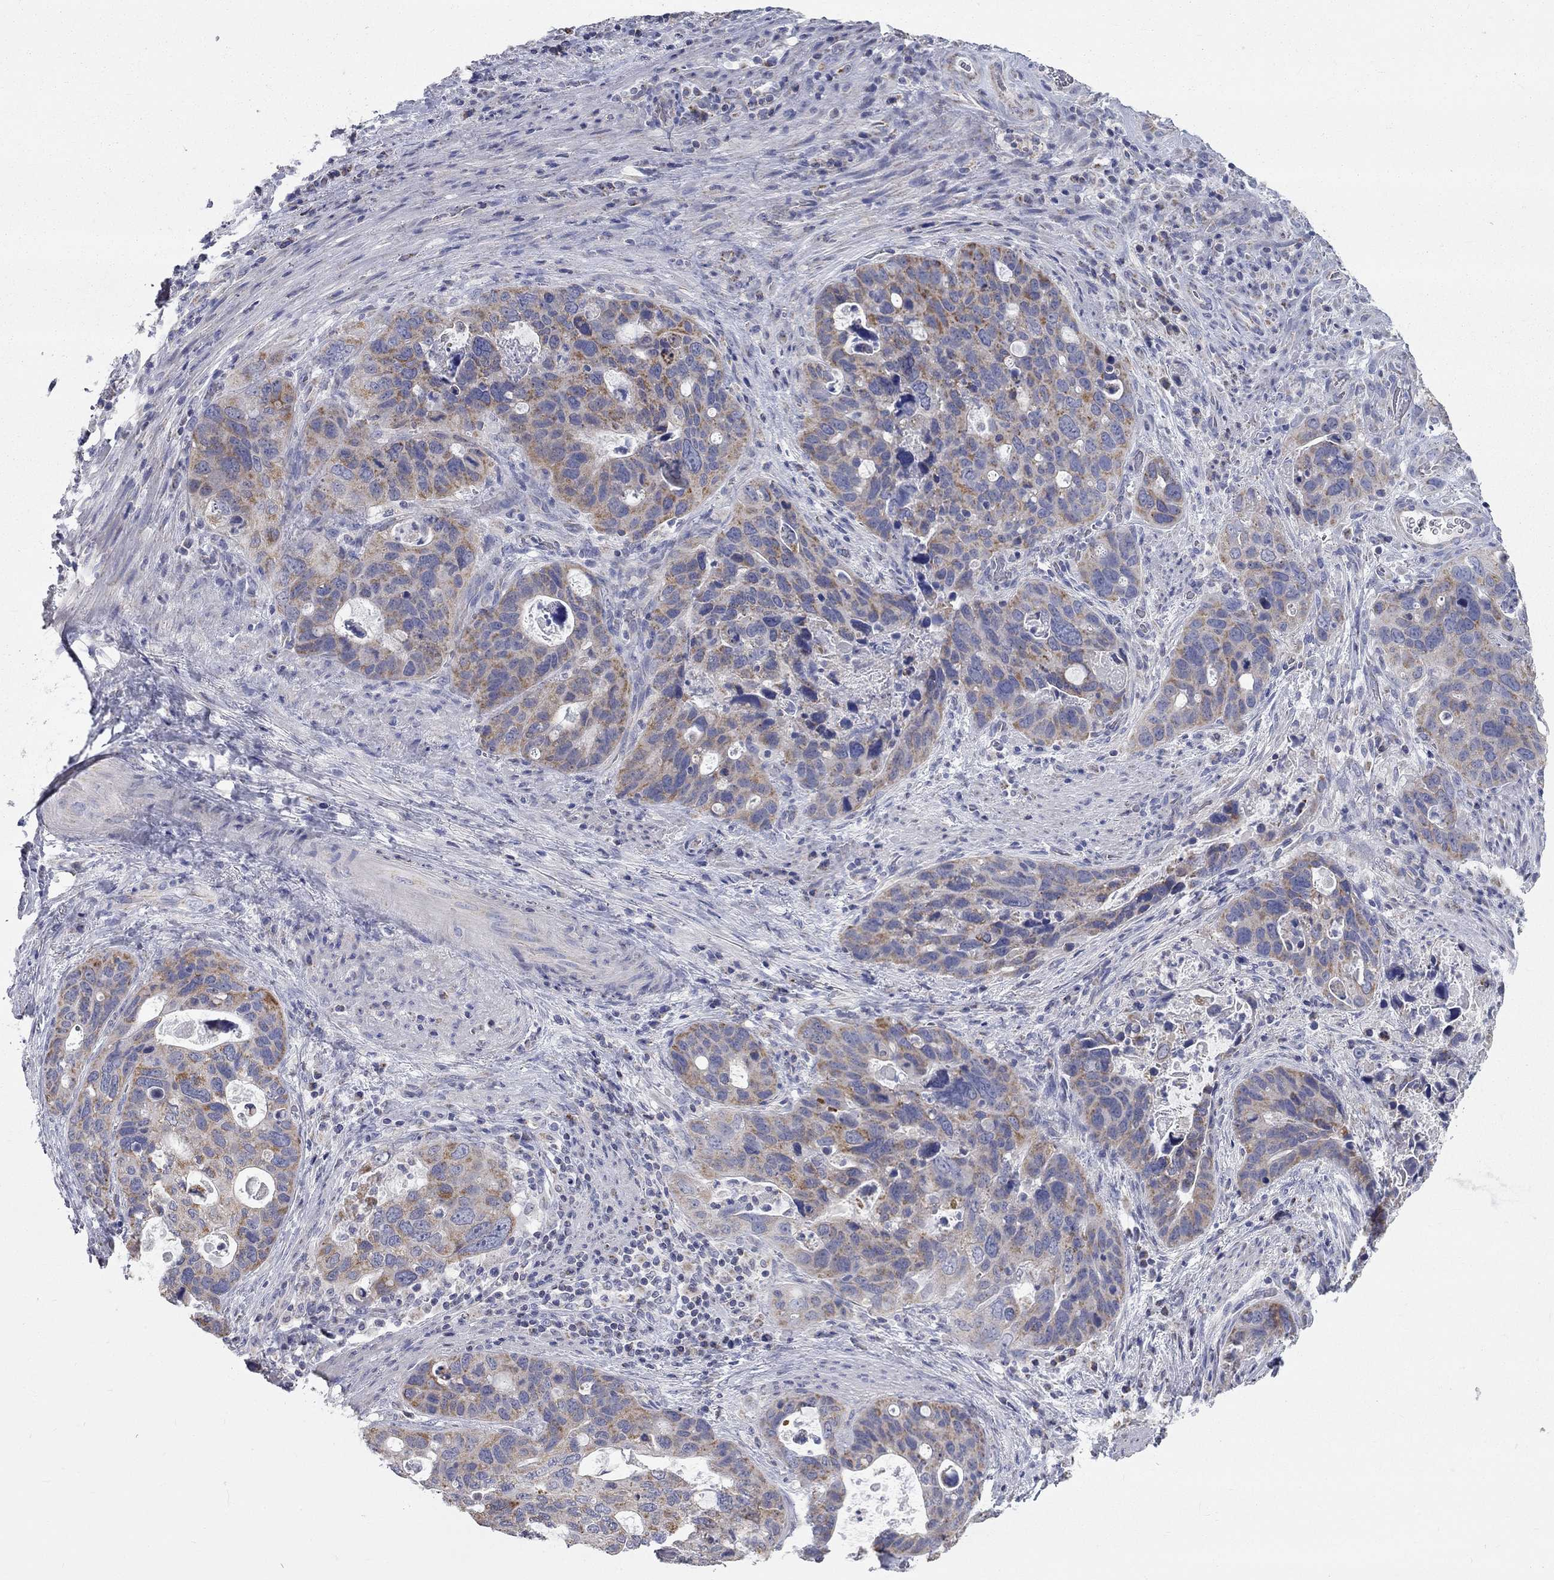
{"staining": {"intensity": "strong", "quantity": "<25%", "location": "cytoplasmic/membranous"}, "tissue": "stomach cancer", "cell_type": "Tumor cells", "image_type": "cancer", "snomed": [{"axis": "morphology", "description": "Adenocarcinoma, NOS"}, {"axis": "topography", "description": "Stomach"}], "caption": "Tumor cells demonstrate medium levels of strong cytoplasmic/membranous staining in about <25% of cells in human stomach cancer (adenocarcinoma).", "gene": "CFAP161", "patient": {"sex": "male", "age": 54}}